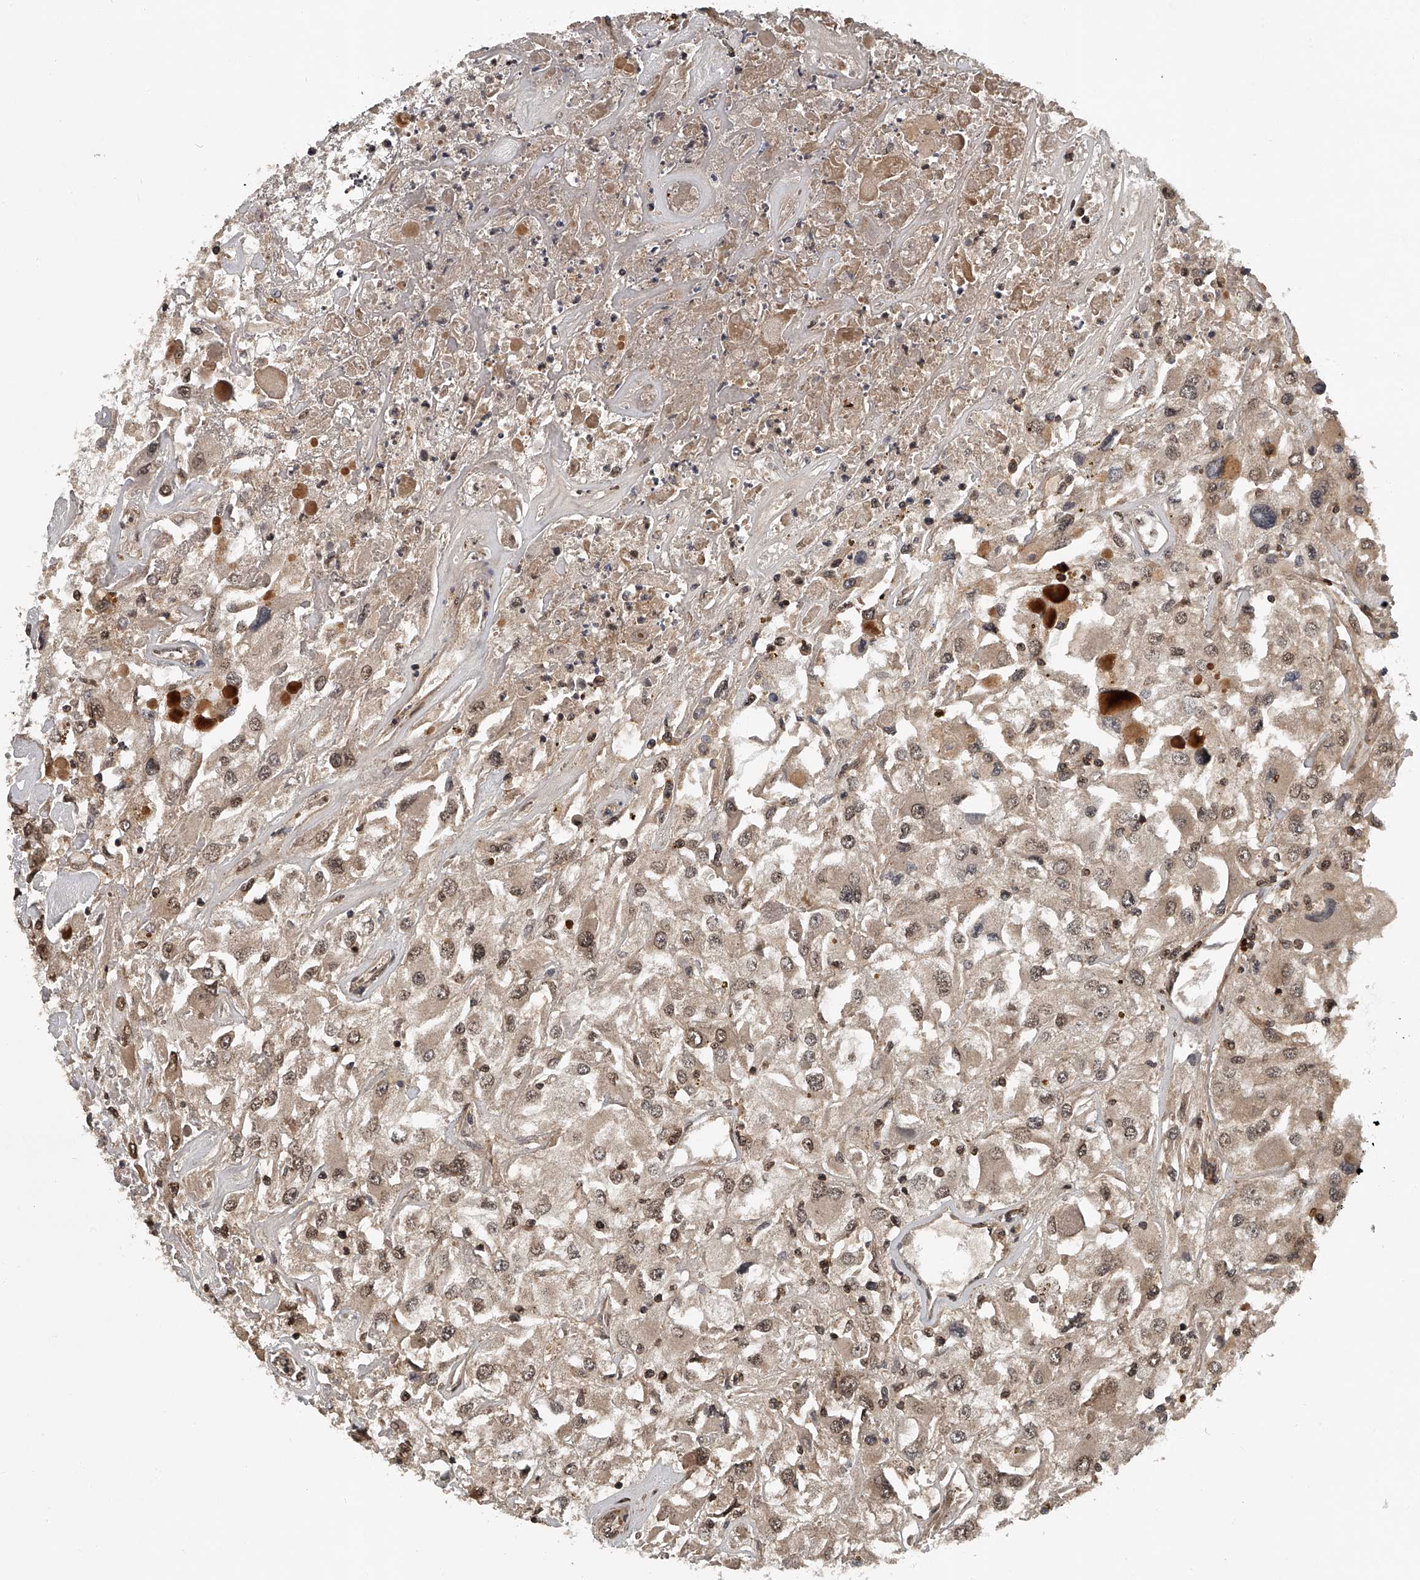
{"staining": {"intensity": "weak", "quantity": ">75%", "location": "cytoplasmic/membranous,nuclear"}, "tissue": "renal cancer", "cell_type": "Tumor cells", "image_type": "cancer", "snomed": [{"axis": "morphology", "description": "Adenocarcinoma, NOS"}, {"axis": "topography", "description": "Kidney"}], "caption": "This is an image of immunohistochemistry (IHC) staining of renal cancer (adenocarcinoma), which shows weak positivity in the cytoplasmic/membranous and nuclear of tumor cells.", "gene": "PLEKHG1", "patient": {"sex": "female", "age": 52}}